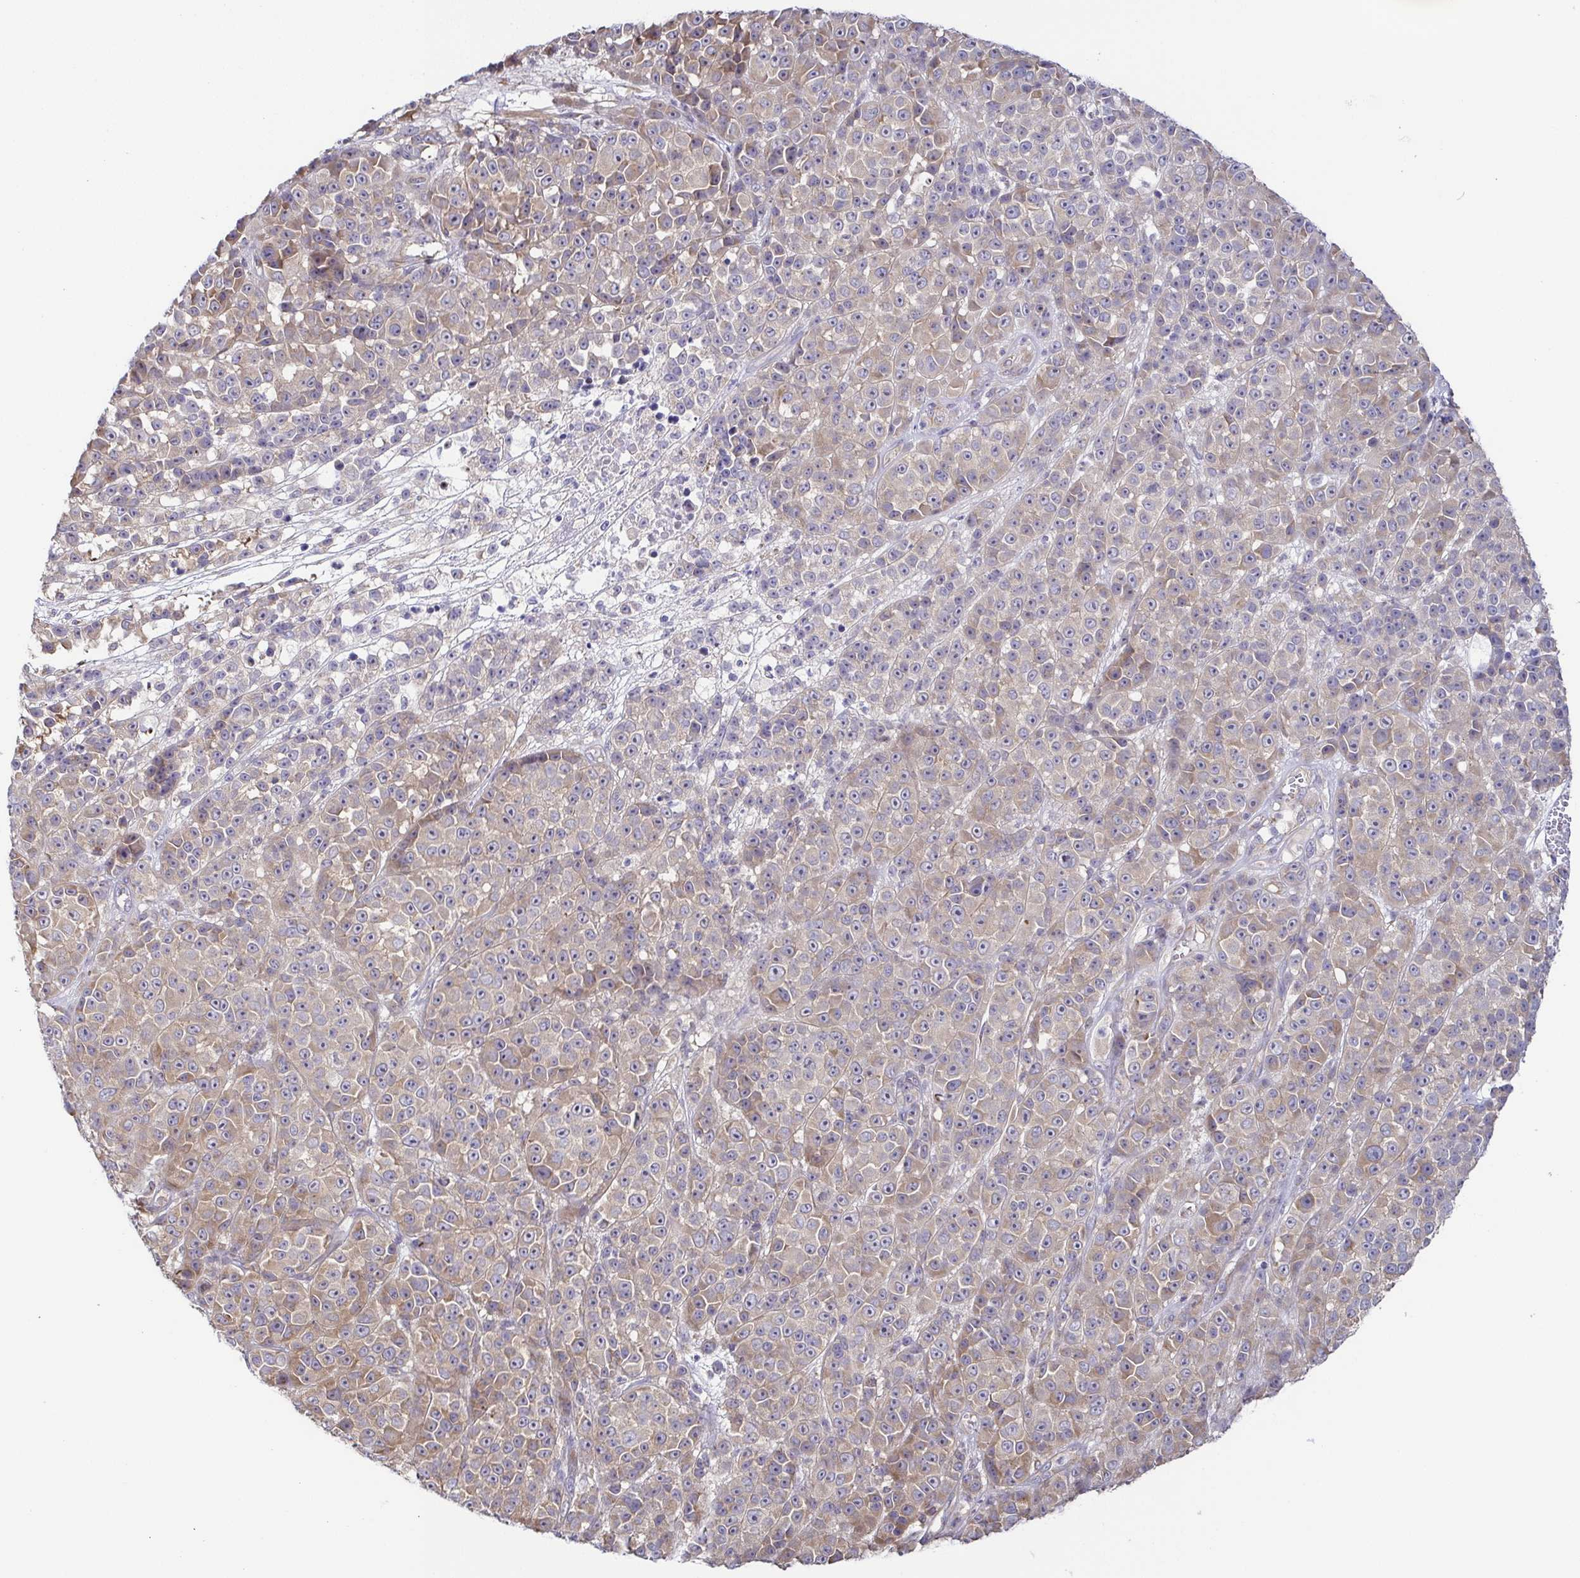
{"staining": {"intensity": "weak", "quantity": "25%-75%", "location": "cytoplasmic/membranous"}, "tissue": "melanoma", "cell_type": "Tumor cells", "image_type": "cancer", "snomed": [{"axis": "morphology", "description": "Malignant melanoma, NOS"}, {"axis": "topography", "description": "Skin"}, {"axis": "topography", "description": "Skin of back"}], "caption": "Melanoma tissue displays weak cytoplasmic/membranous expression in about 25%-75% of tumor cells, visualized by immunohistochemistry.", "gene": "EIF3D", "patient": {"sex": "male", "age": 91}}